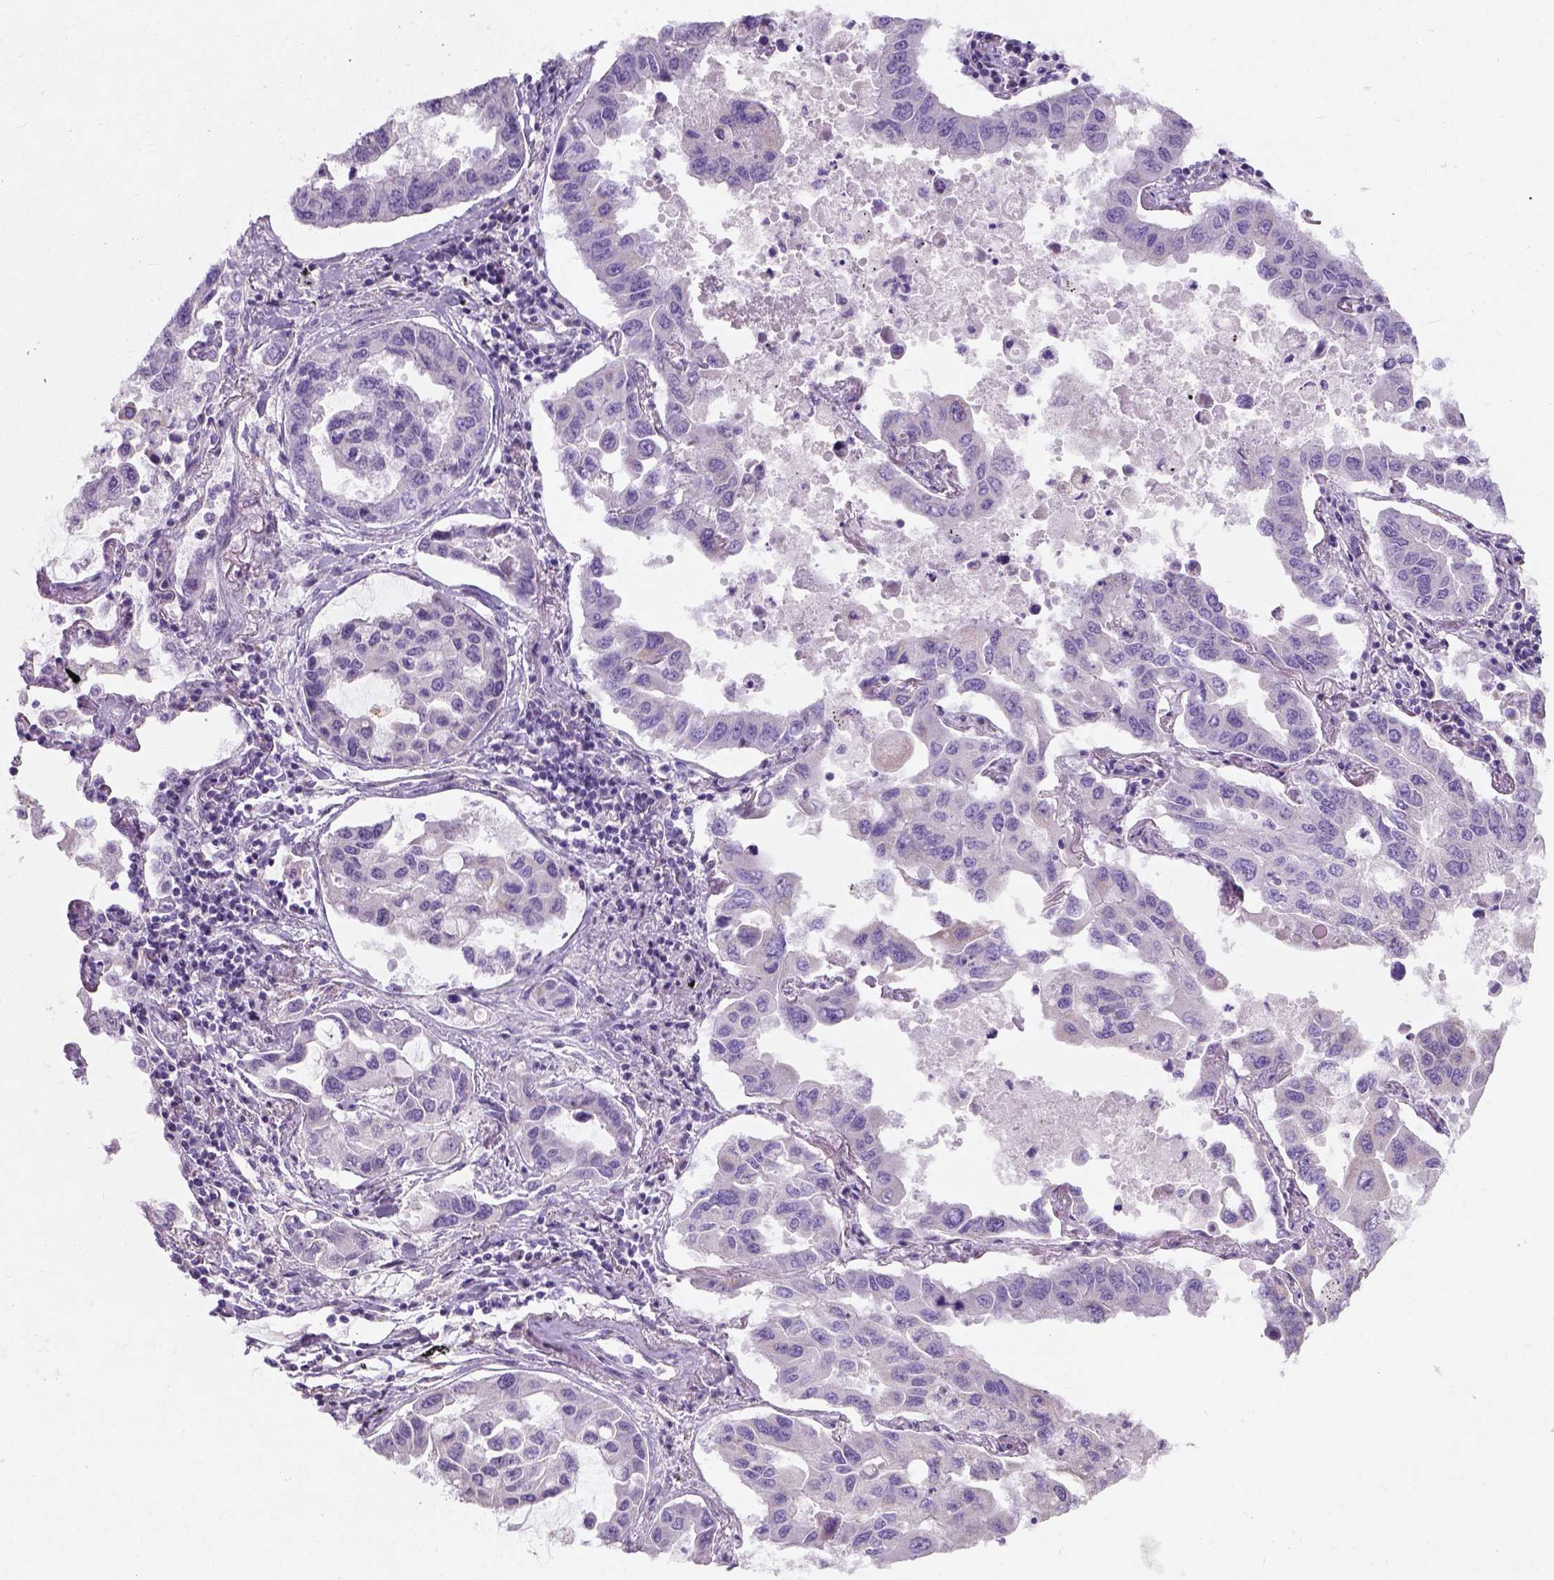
{"staining": {"intensity": "negative", "quantity": "none", "location": "none"}, "tissue": "lung cancer", "cell_type": "Tumor cells", "image_type": "cancer", "snomed": [{"axis": "morphology", "description": "Adenocarcinoma, NOS"}, {"axis": "topography", "description": "Lung"}], "caption": "Protein analysis of adenocarcinoma (lung) reveals no significant expression in tumor cells.", "gene": "CHODL", "patient": {"sex": "male", "age": 64}}